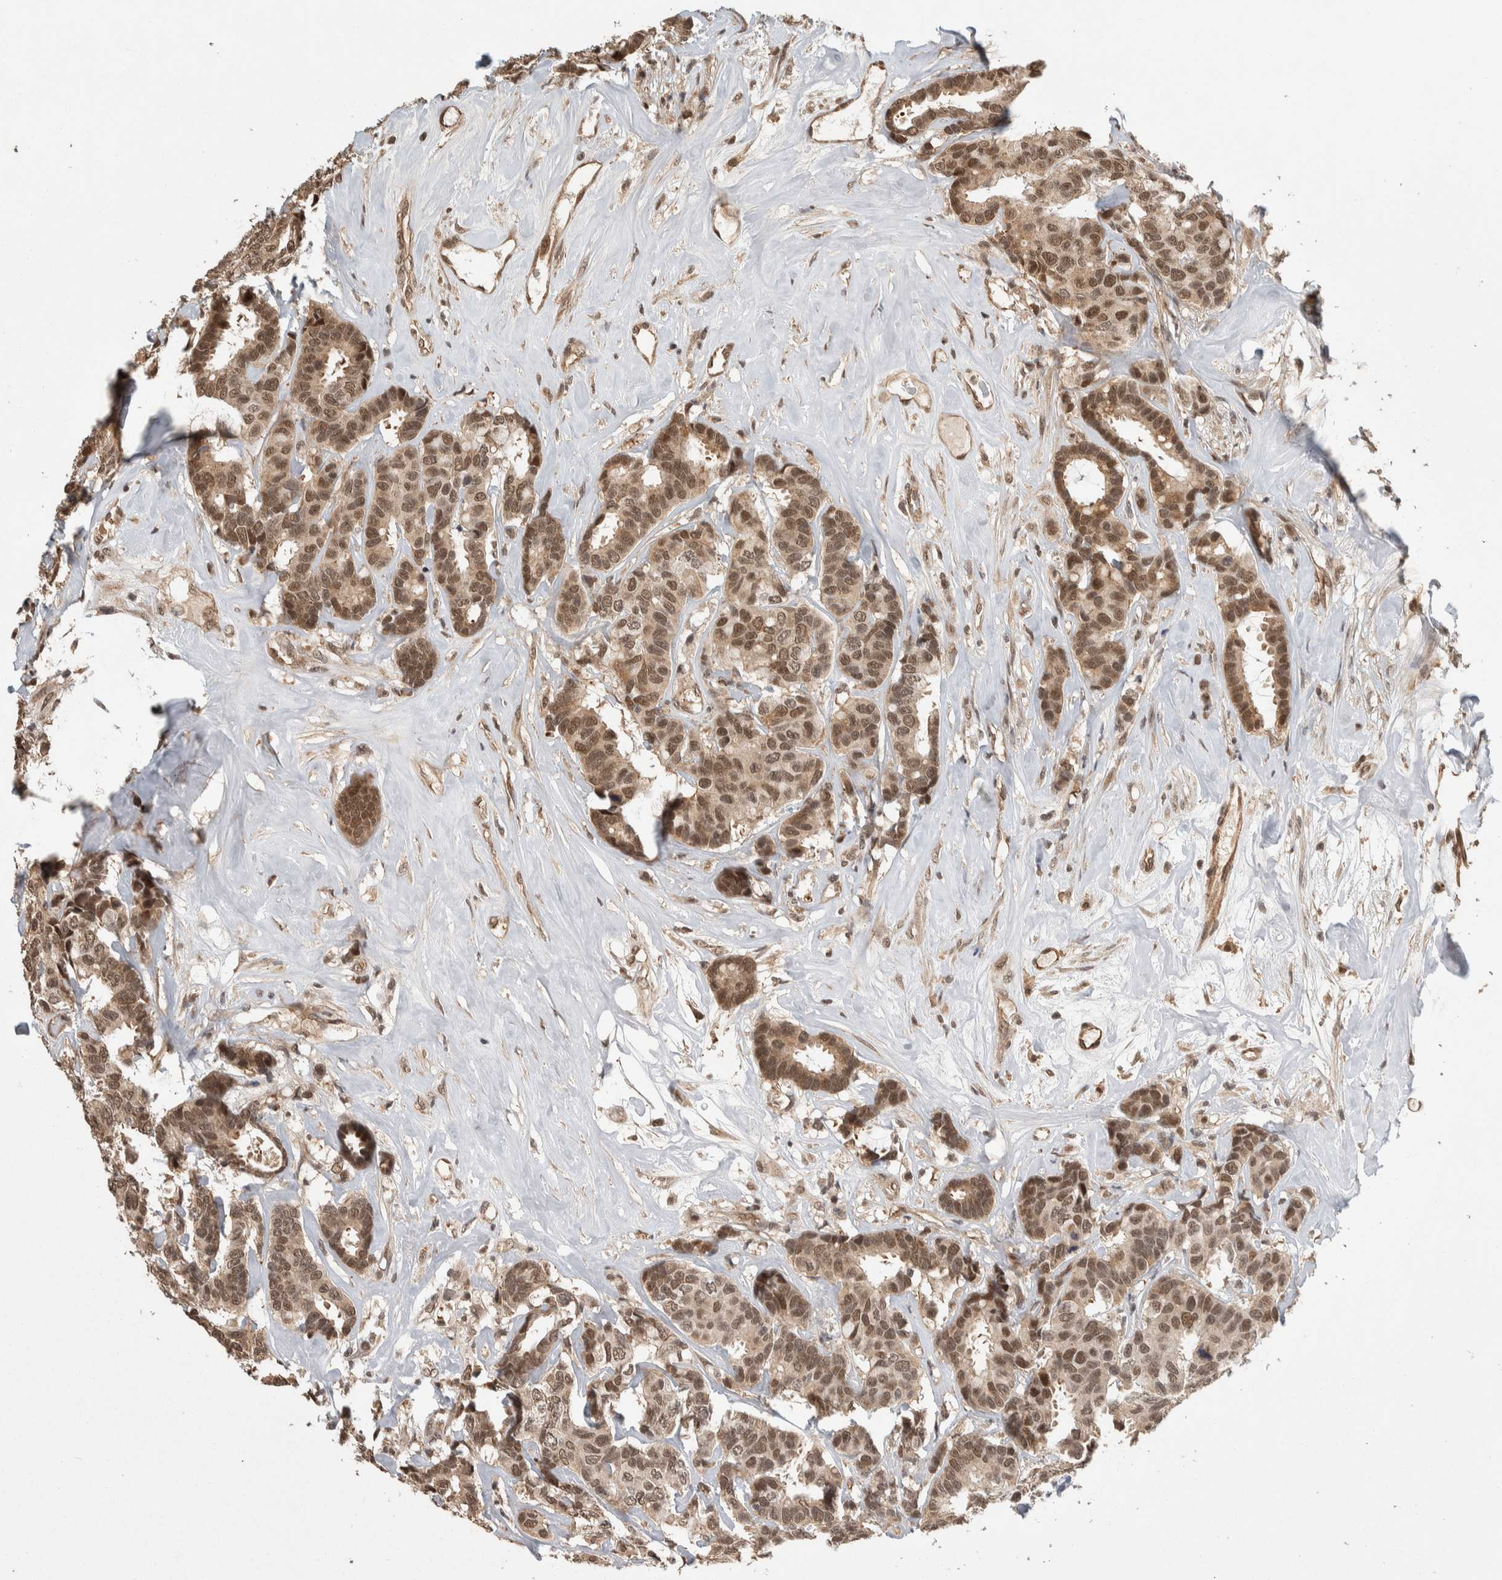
{"staining": {"intensity": "moderate", "quantity": ">75%", "location": "cytoplasmic/membranous,nuclear"}, "tissue": "breast cancer", "cell_type": "Tumor cells", "image_type": "cancer", "snomed": [{"axis": "morphology", "description": "Duct carcinoma"}, {"axis": "topography", "description": "Breast"}], "caption": "This is an image of IHC staining of breast invasive ductal carcinoma, which shows moderate staining in the cytoplasmic/membranous and nuclear of tumor cells.", "gene": "ZNF592", "patient": {"sex": "female", "age": 87}}